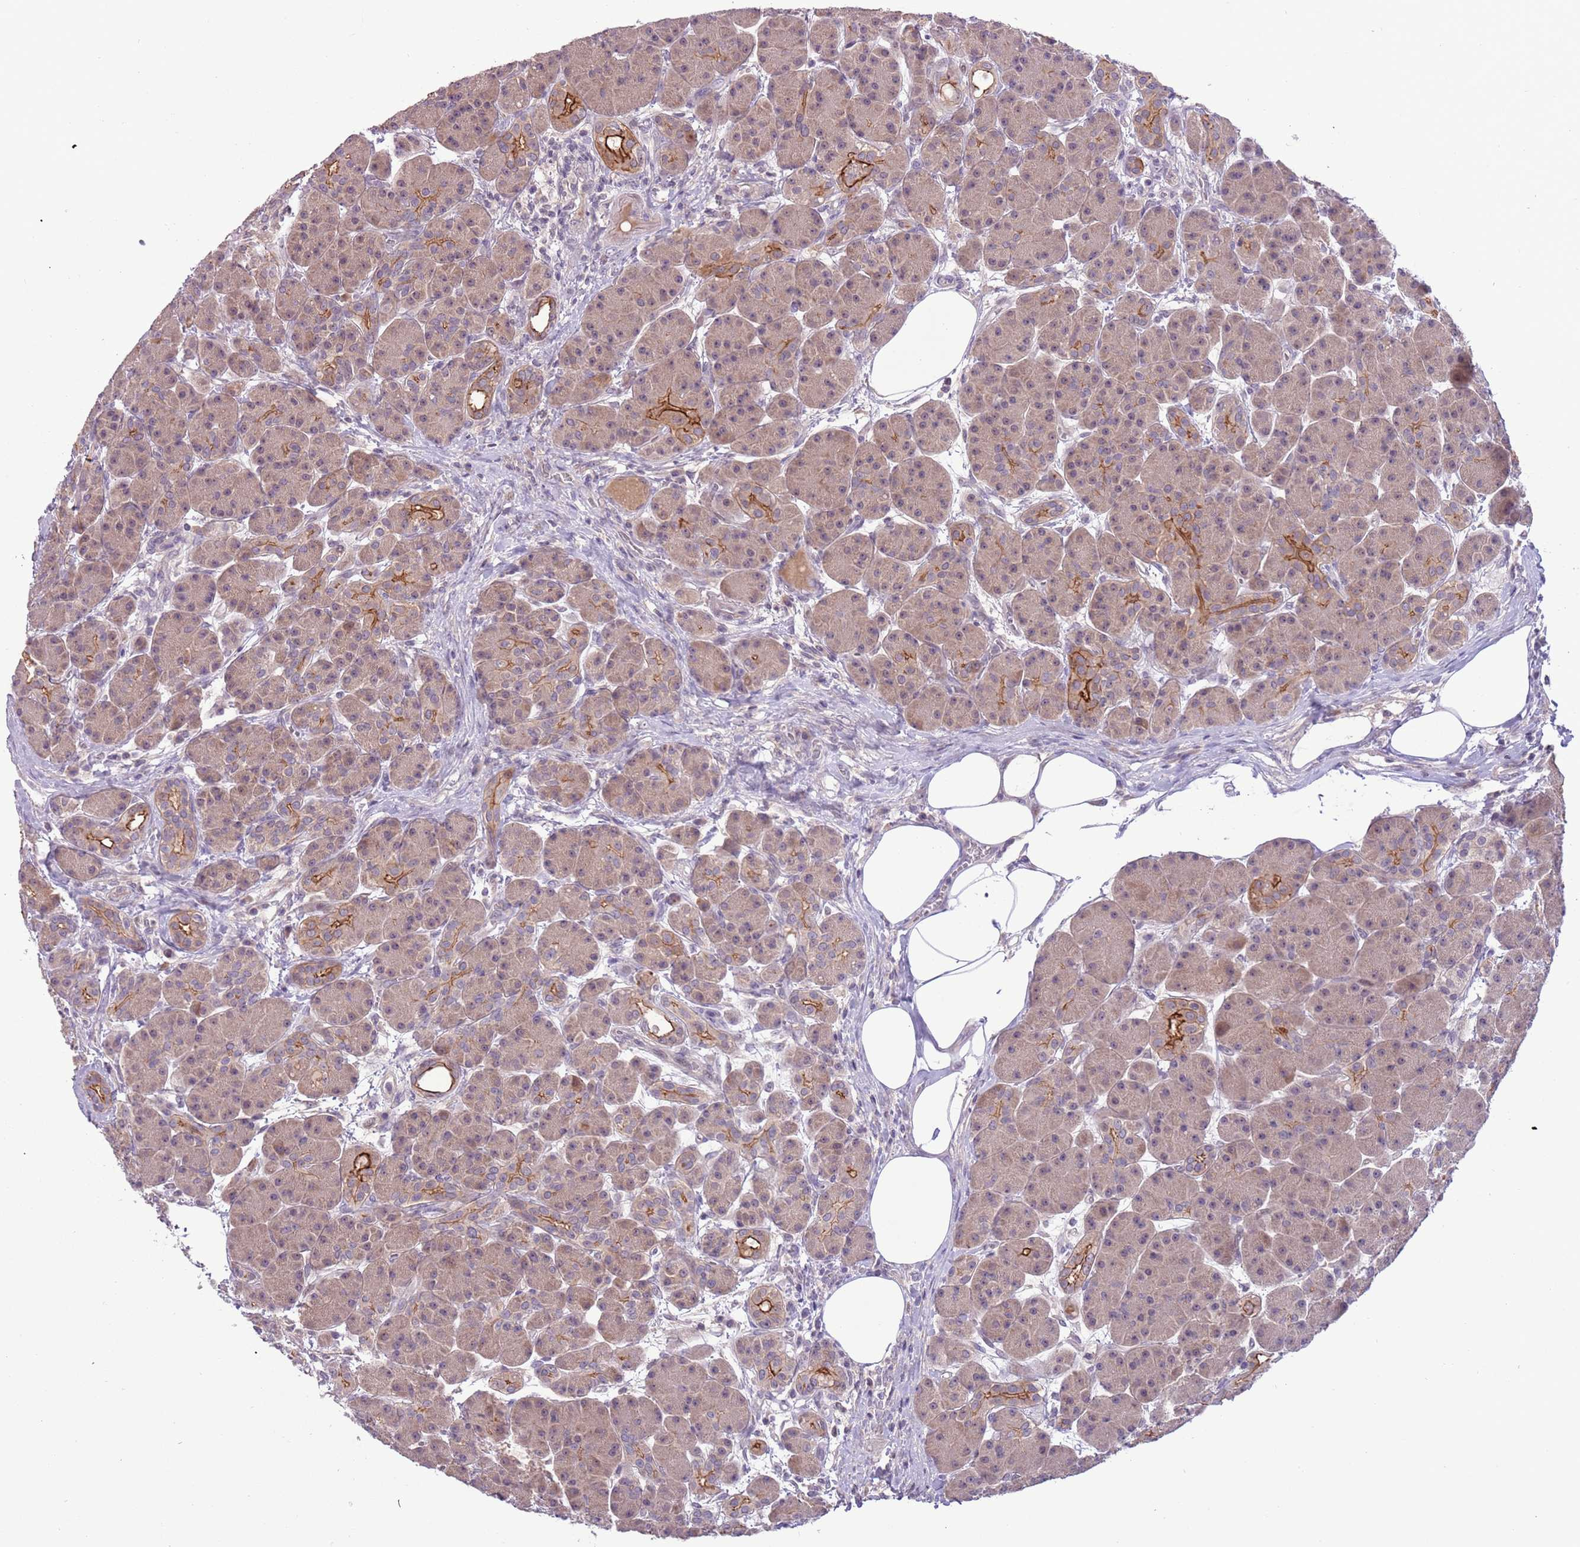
{"staining": {"intensity": "moderate", "quantity": ">75%", "location": "cytoplasmic/membranous"}, "tissue": "pancreas", "cell_type": "Exocrine glandular cells", "image_type": "normal", "snomed": [{"axis": "morphology", "description": "Normal tissue, NOS"}, {"axis": "topography", "description": "Pancreas"}], "caption": "Moderate cytoplasmic/membranous protein staining is appreciated in approximately >75% of exocrine glandular cells in pancreas. (DAB (3,3'-diaminobenzidine) IHC, brown staining for protein, blue staining for nuclei).", "gene": "SHROOM3", "patient": {"sex": "male", "age": 63}}